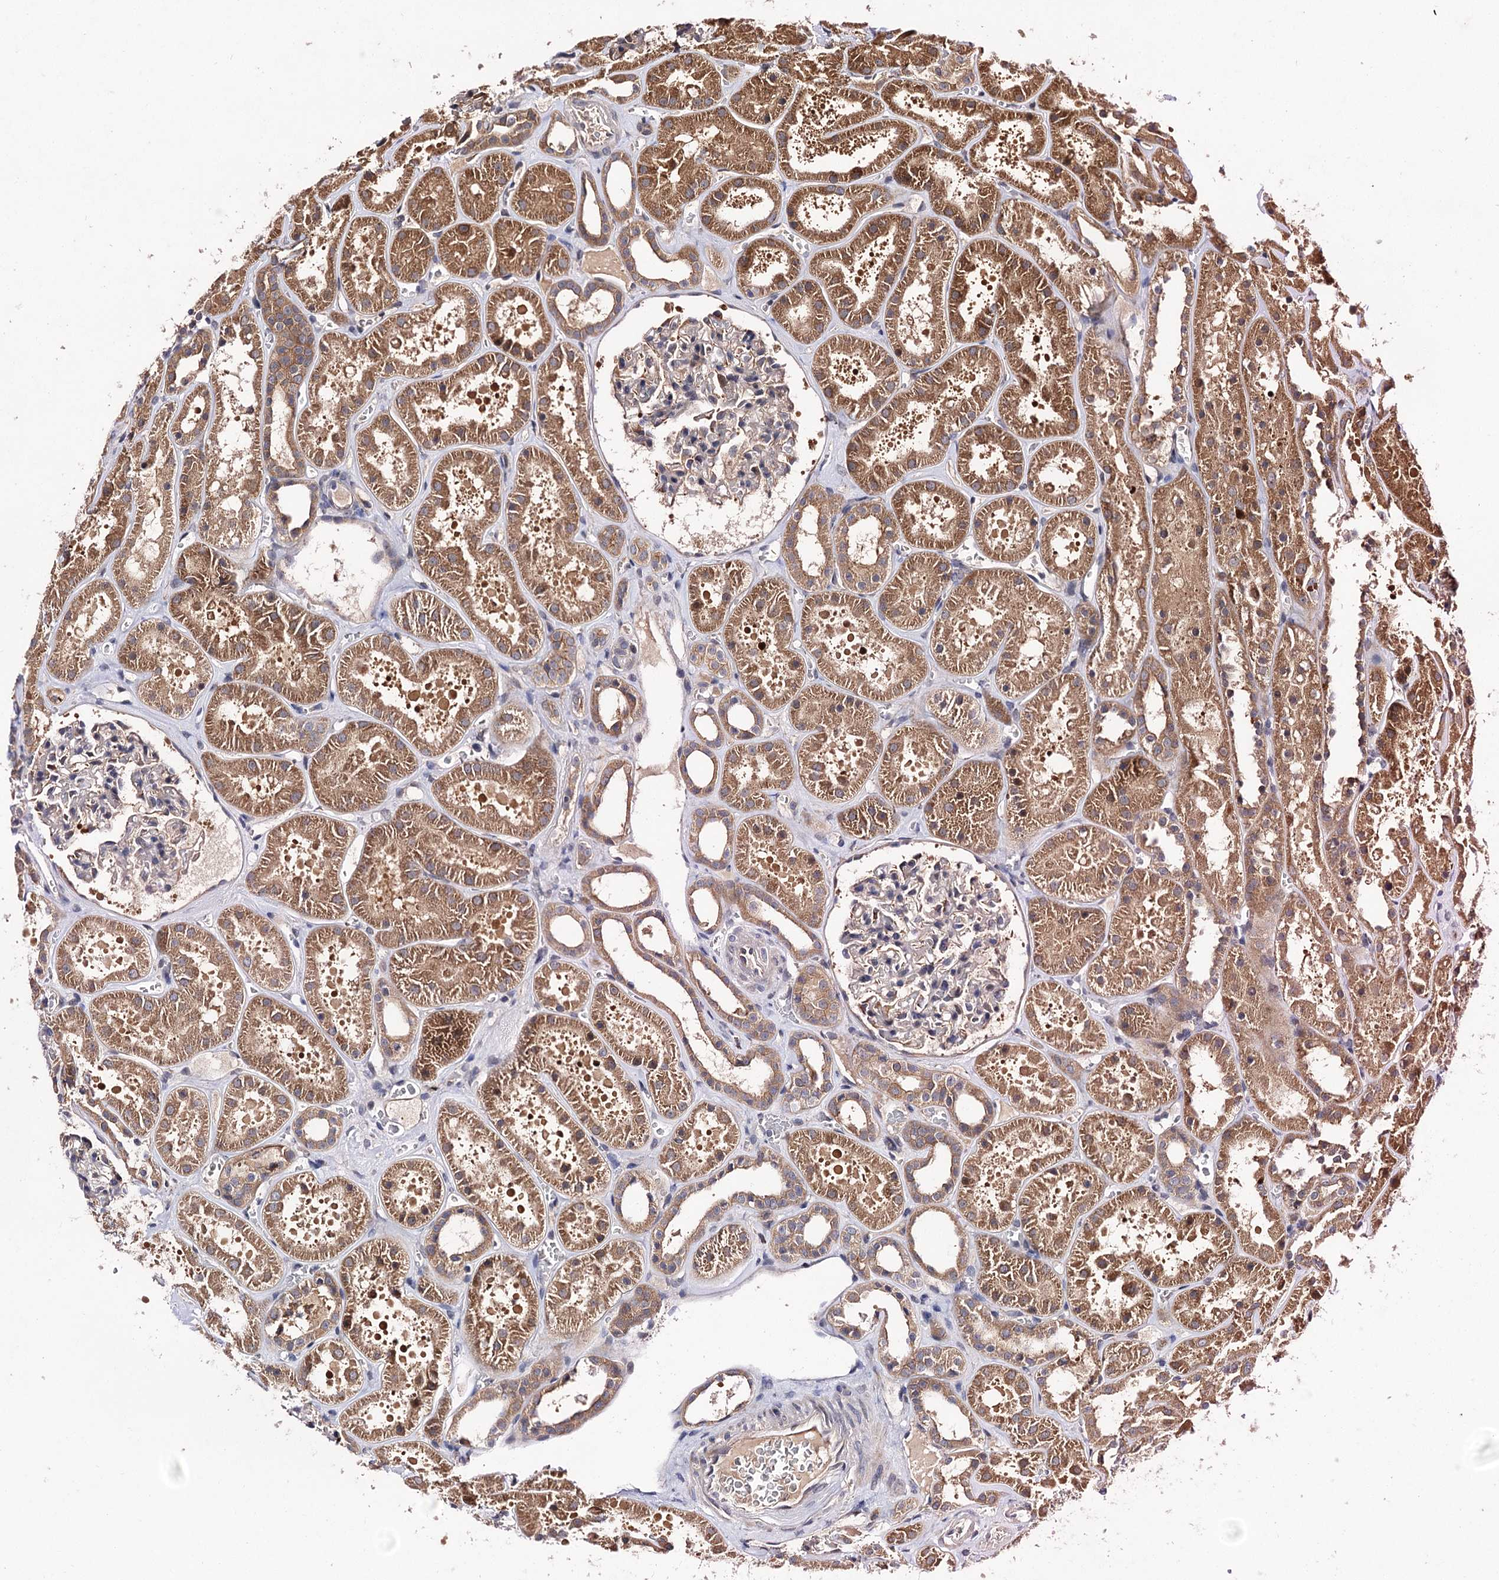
{"staining": {"intensity": "weak", "quantity": "<25%", "location": "cytoplasmic/membranous"}, "tissue": "kidney", "cell_type": "Cells in glomeruli", "image_type": "normal", "snomed": [{"axis": "morphology", "description": "Normal tissue, NOS"}, {"axis": "topography", "description": "Kidney"}], "caption": "Immunohistochemical staining of benign kidney exhibits no significant expression in cells in glomeruli.", "gene": "FBXW8", "patient": {"sex": "female", "age": 41}}